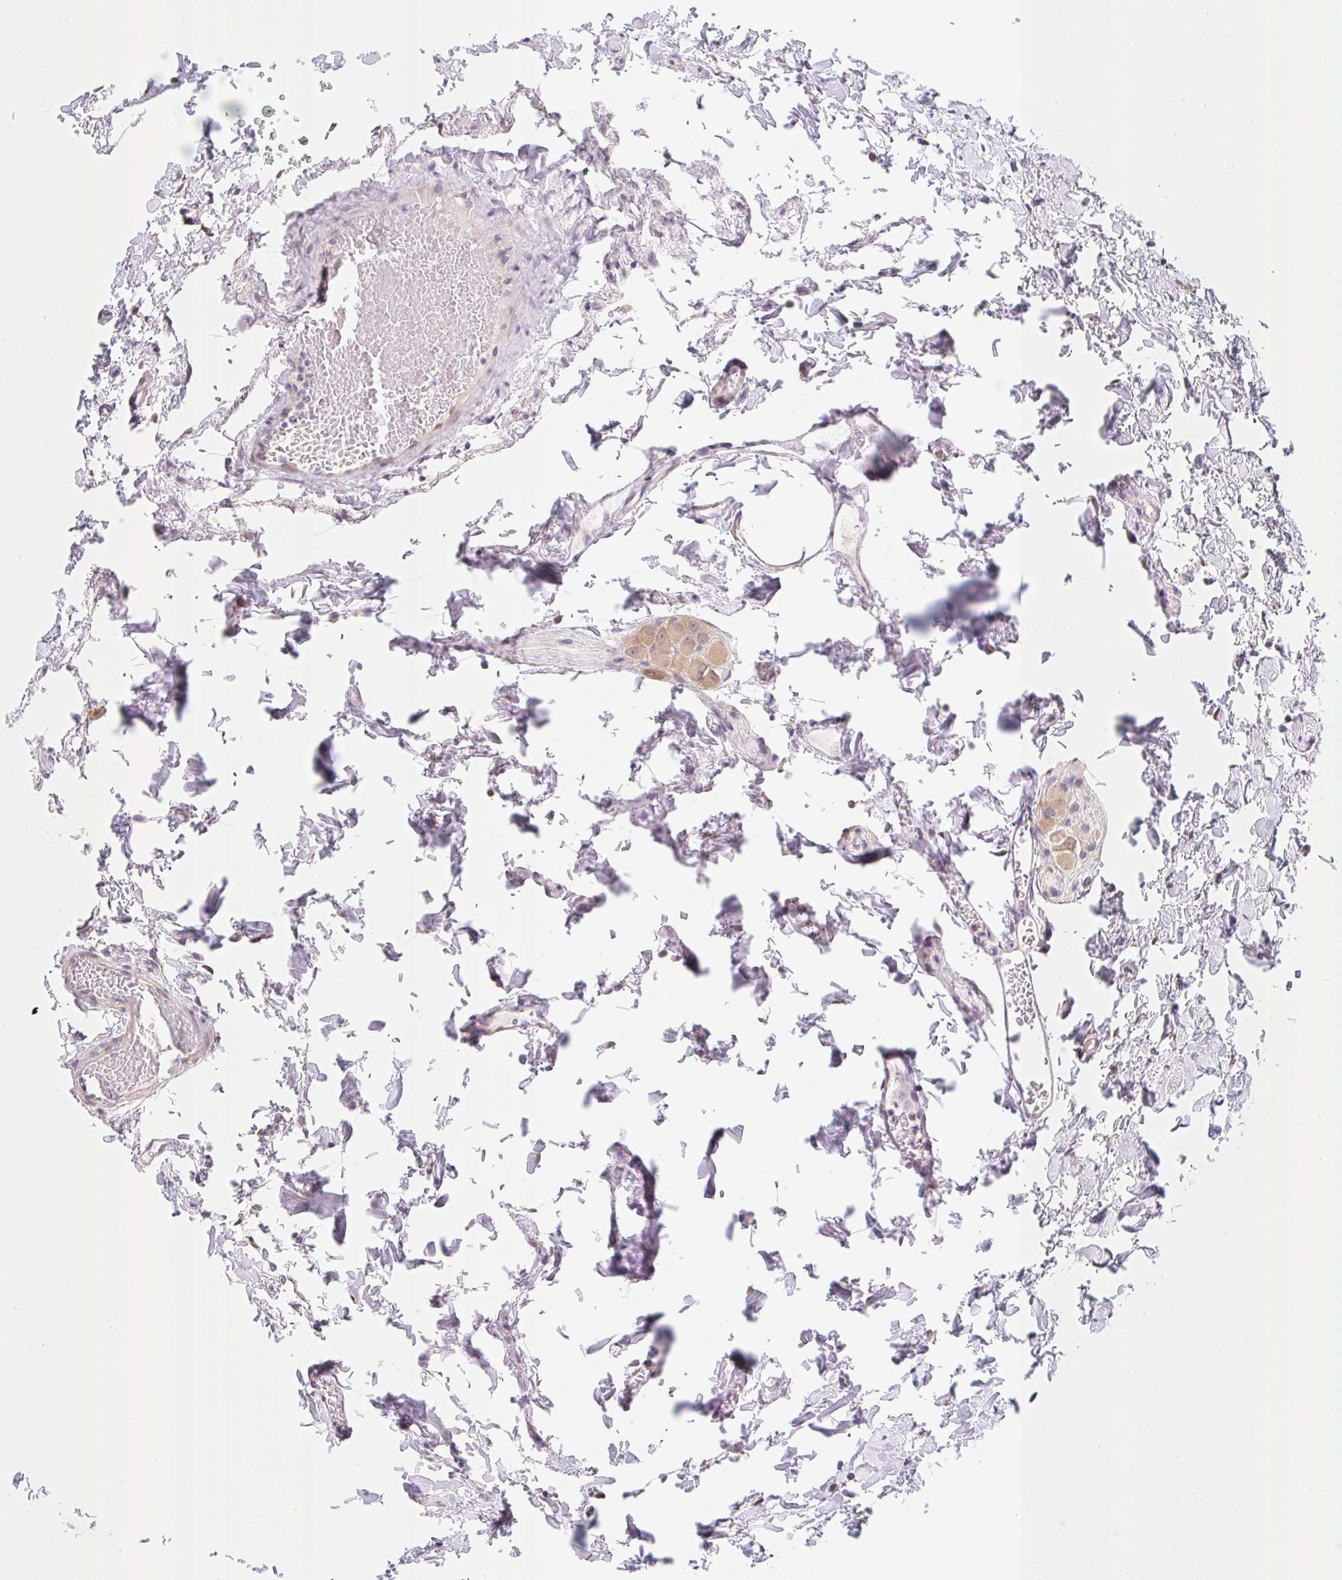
{"staining": {"intensity": "negative", "quantity": "none", "location": "none"}, "tissue": "colon", "cell_type": "Endothelial cells", "image_type": "normal", "snomed": [{"axis": "morphology", "description": "Normal tissue, NOS"}, {"axis": "topography", "description": "Colon"}], "caption": "This image is of benign colon stained with IHC to label a protein in brown with the nuclei are counter-stained blue. There is no positivity in endothelial cells.", "gene": "TBPL2", "patient": {"sex": "male", "age": 84}}